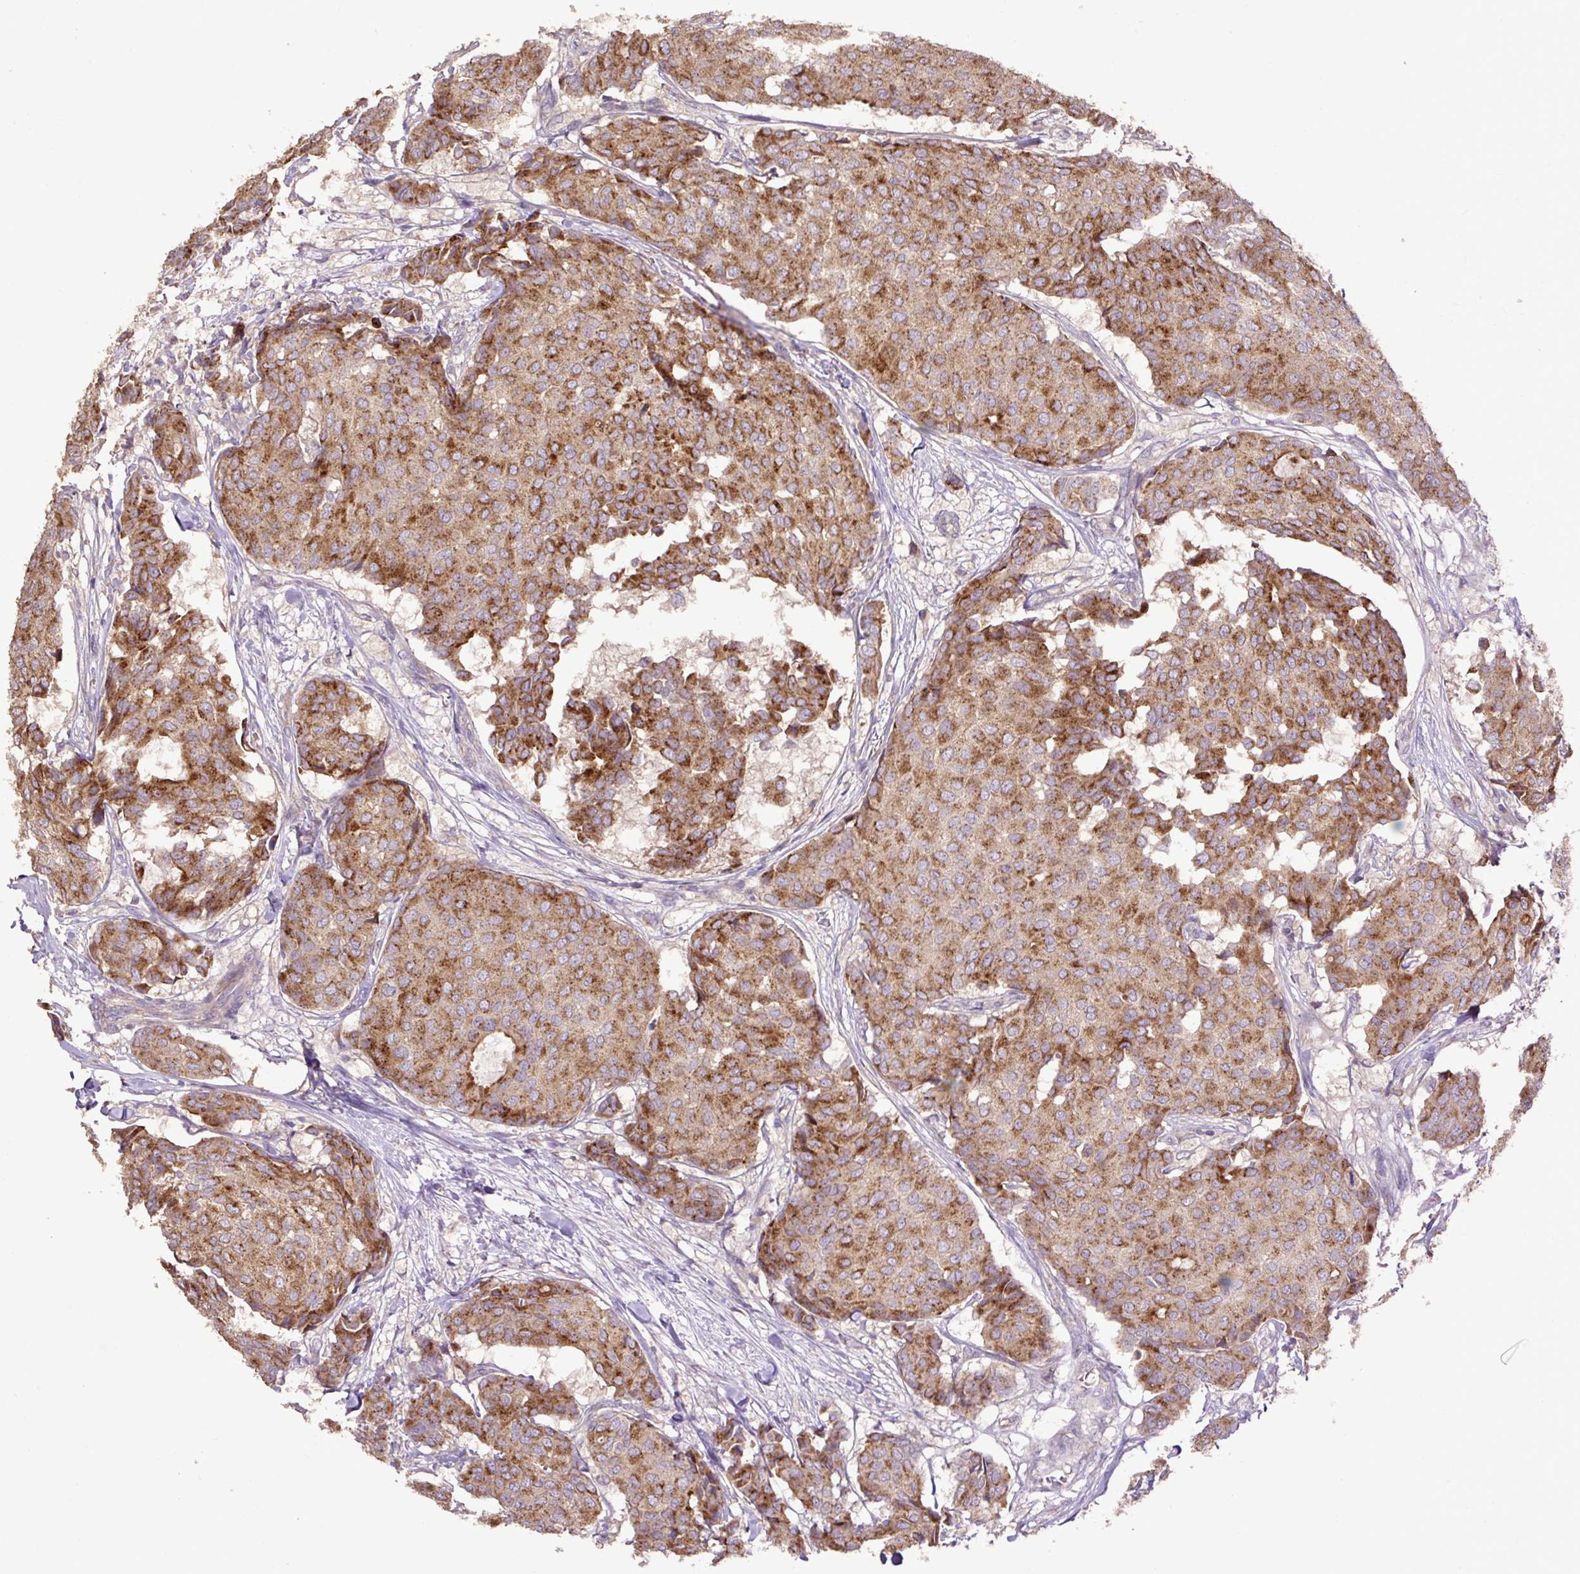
{"staining": {"intensity": "strong", "quantity": ">75%", "location": "cytoplasmic/membranous"}, "tissue": "breast cancer", "cell_type": "Tumor cells", "image_type": "cancer", "snomed": [{"axis": "morphology", "description": "Duct carcinoma"}, {"axis": "topography", "description": "Breast"}], "caption": "Breast cancer (infiltrating ductal carcinoma) stained with DAB immunohistochemistry reveals high levels of strong cytoplasmic/membranous expression in about >75% of tumor cells.", "gene": "ABR", "patient": {"sex": "female", "age": 75}}